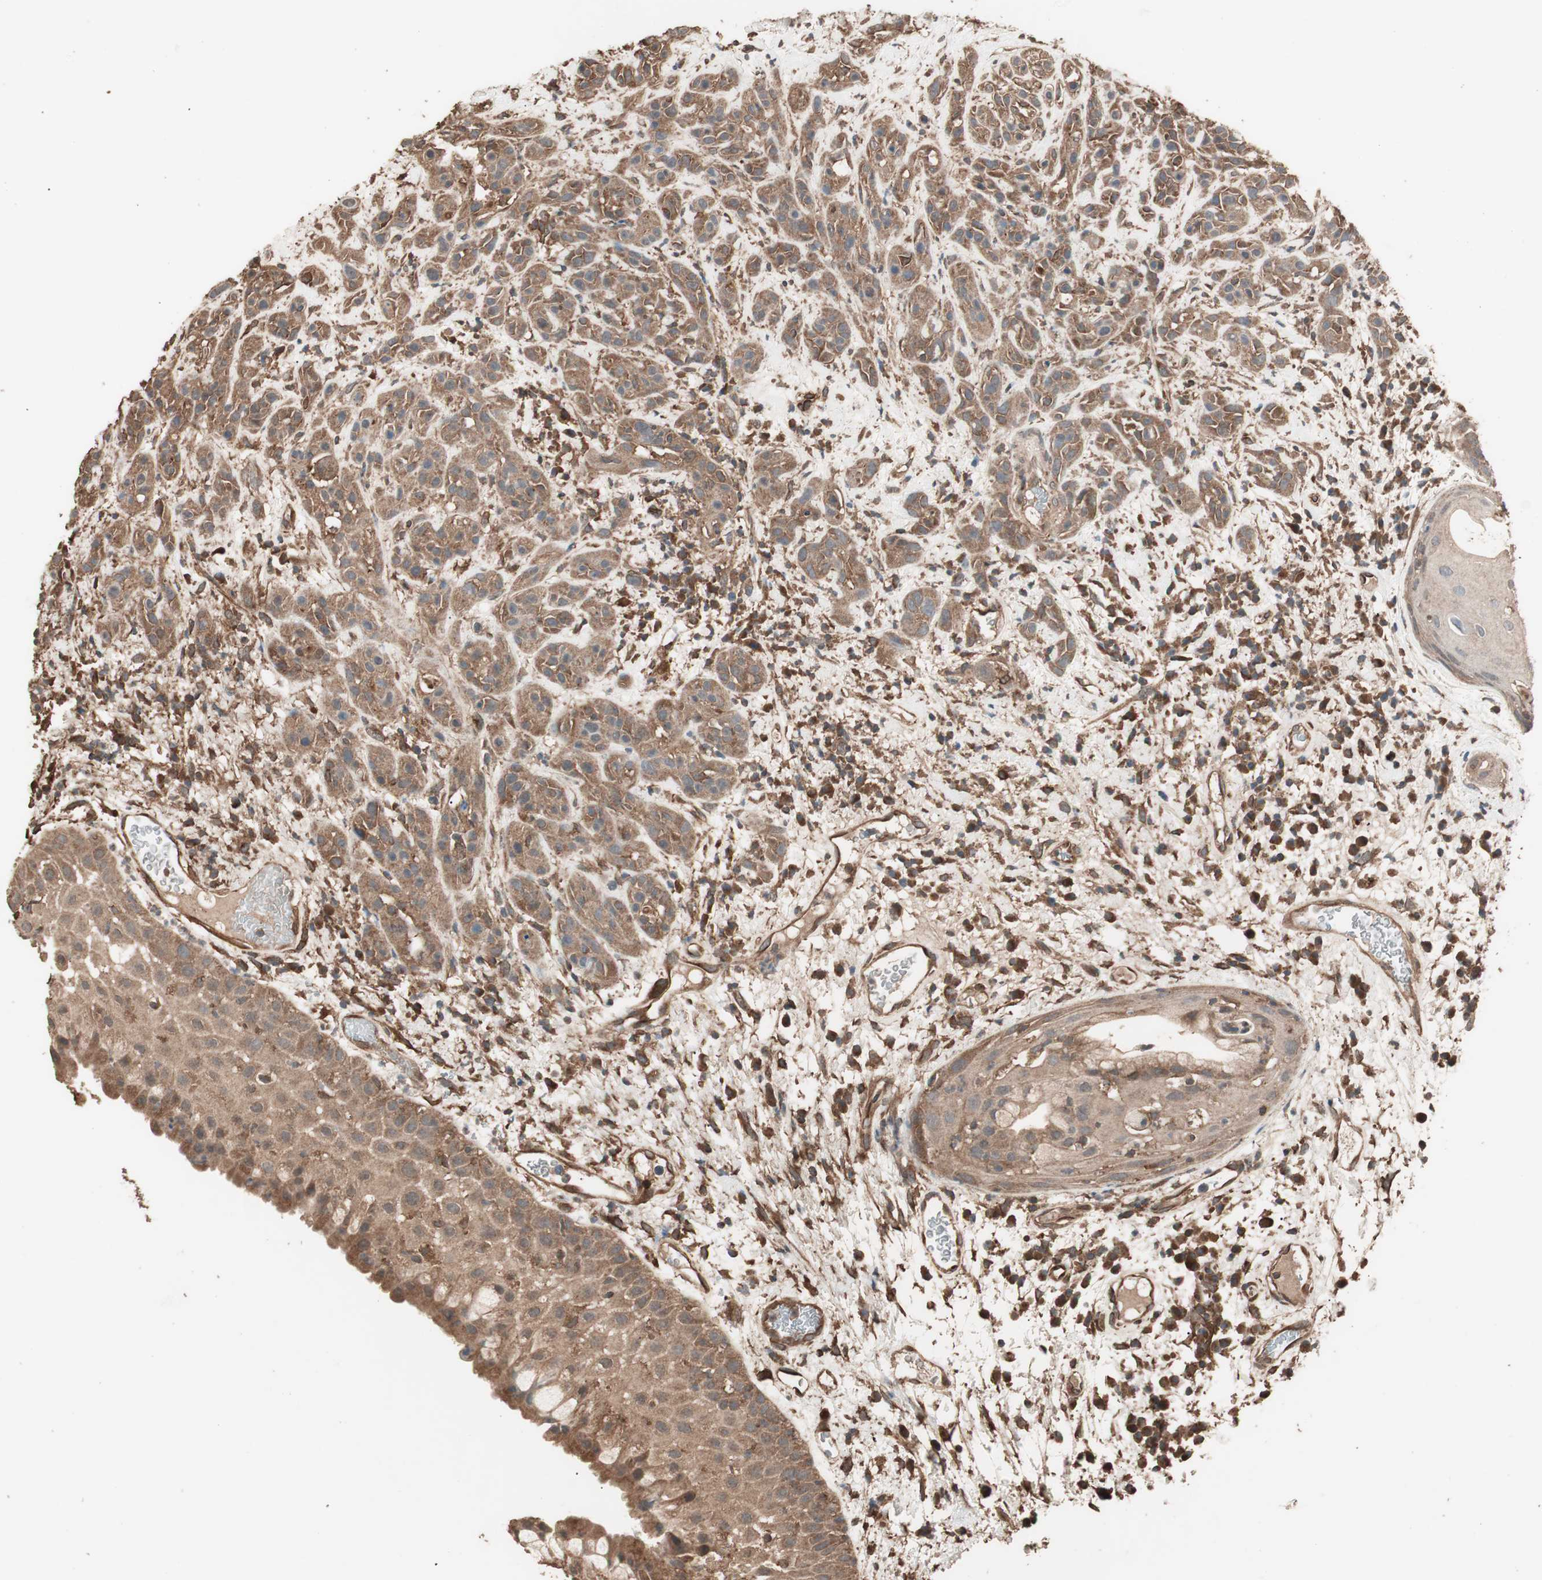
{"staining": {"intensity": "moderate", "quantity": ">75%", "location": "cytoplasmic/membranous"}, "tissue": "head and neck cancer", "cell_type": "Tumor cells", "image_type": "cancer", "snomed": [{"axis": "morphology", "description": "Squamous cell carcinoma, NOS"}, {"axis": "topography", "description": "Head-Neck"}], "caption": "Head and neck cancer (squamous cell carcinoma) was stained to show a protein in brown. There is medium levels of moderate cytoplasmic/membranous expression in about >75% of tumor cells. Using DAB (brown) and hematoxylin (blue) stains, captured at high magnification using brightfield microscopy.", "gene": "CCN4", "patient": {"sex": "male", "age": 62}}